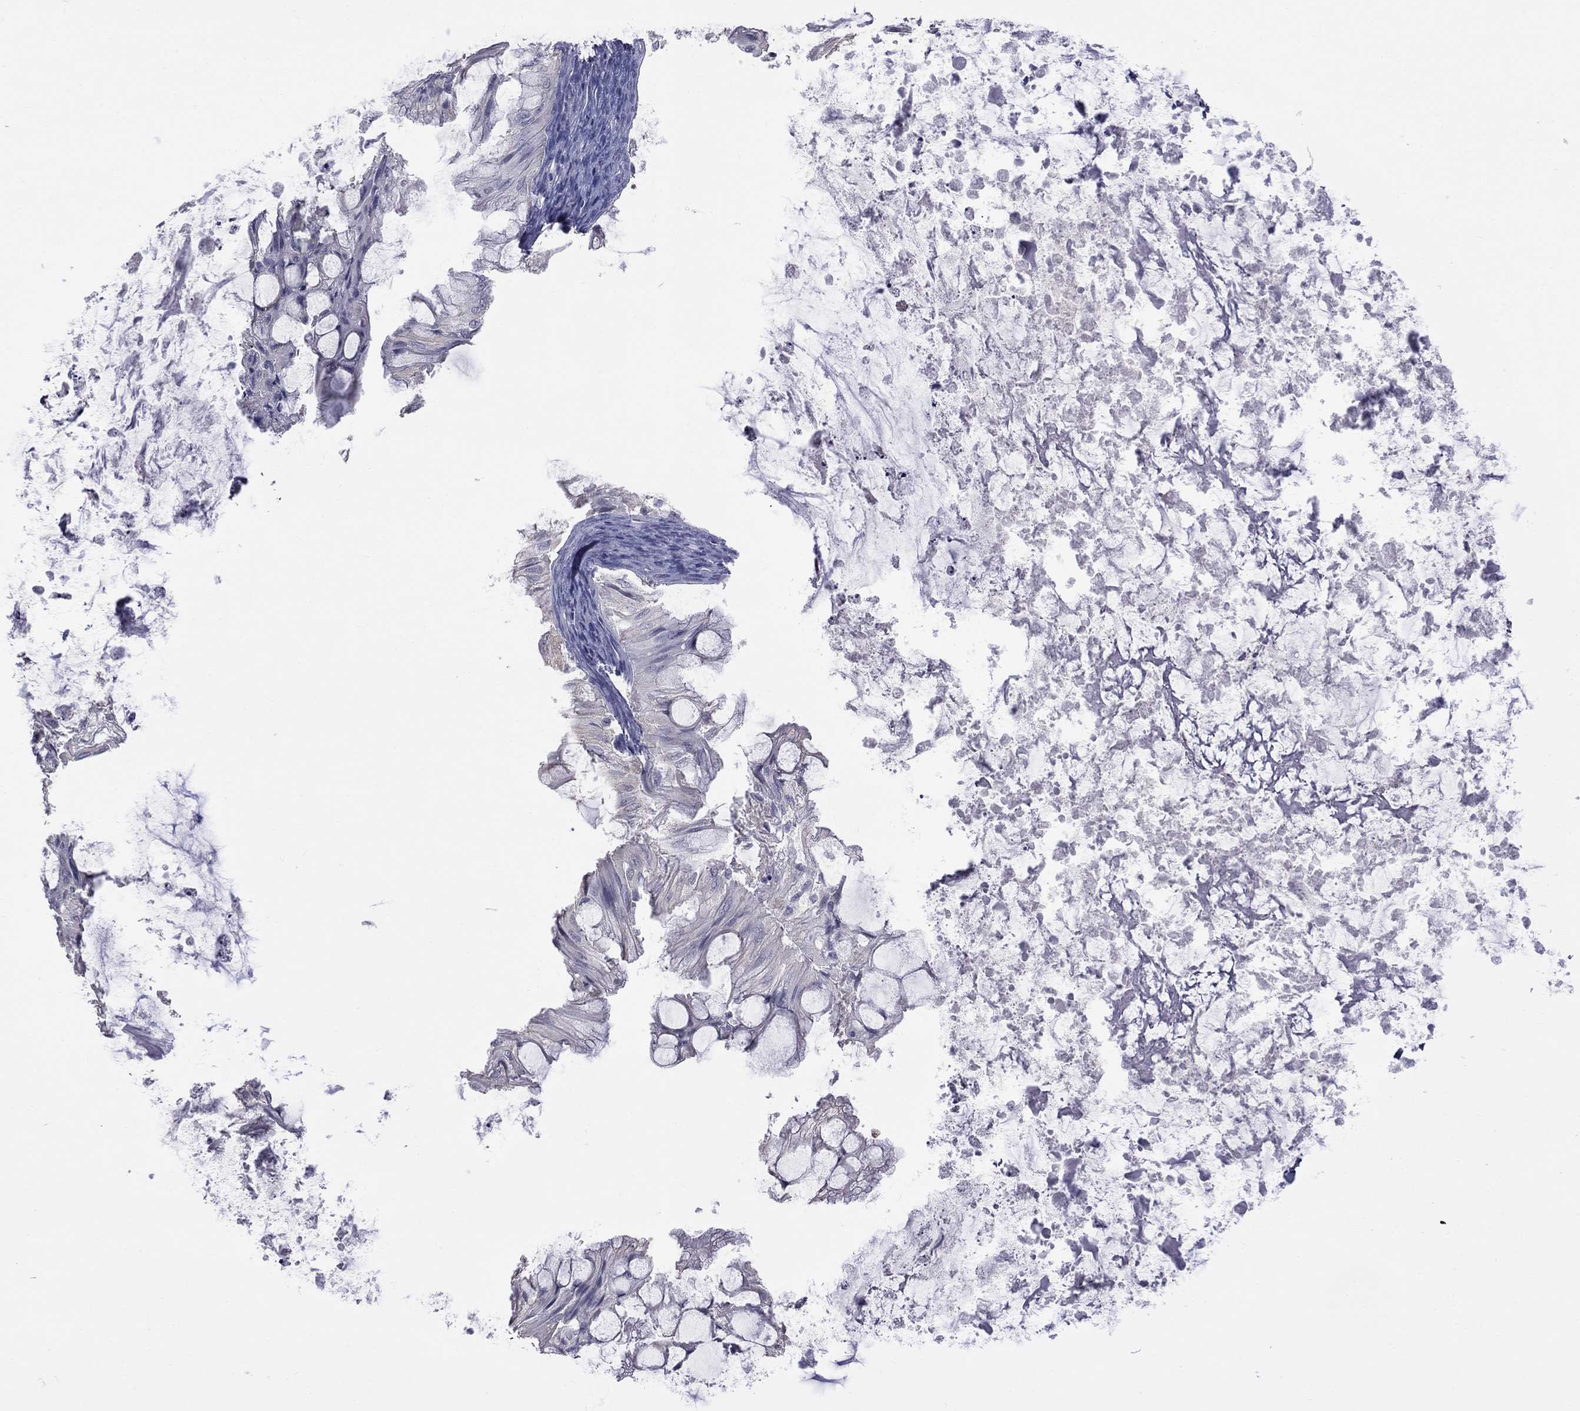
{"staining": {"intensity": "negative", "quantity": "none", "location": "none"}, "tissue": "ovarian cancer", "cell_type": "Tumor cells", "image_type": "cancer", "snomed": [{"axis": "morphology", "description": "Cystadenocarcinoma, mucinous, NOS"}, {"axis": "topography", "description": "Ovary"}], "caption": "Immunohistochemical staining of ovarian mucinous cystadenocarcinoma displays no significant expression in tumor cells.", "gene": "HYLS1", "patient": {"sex": "female", "age": 57}}